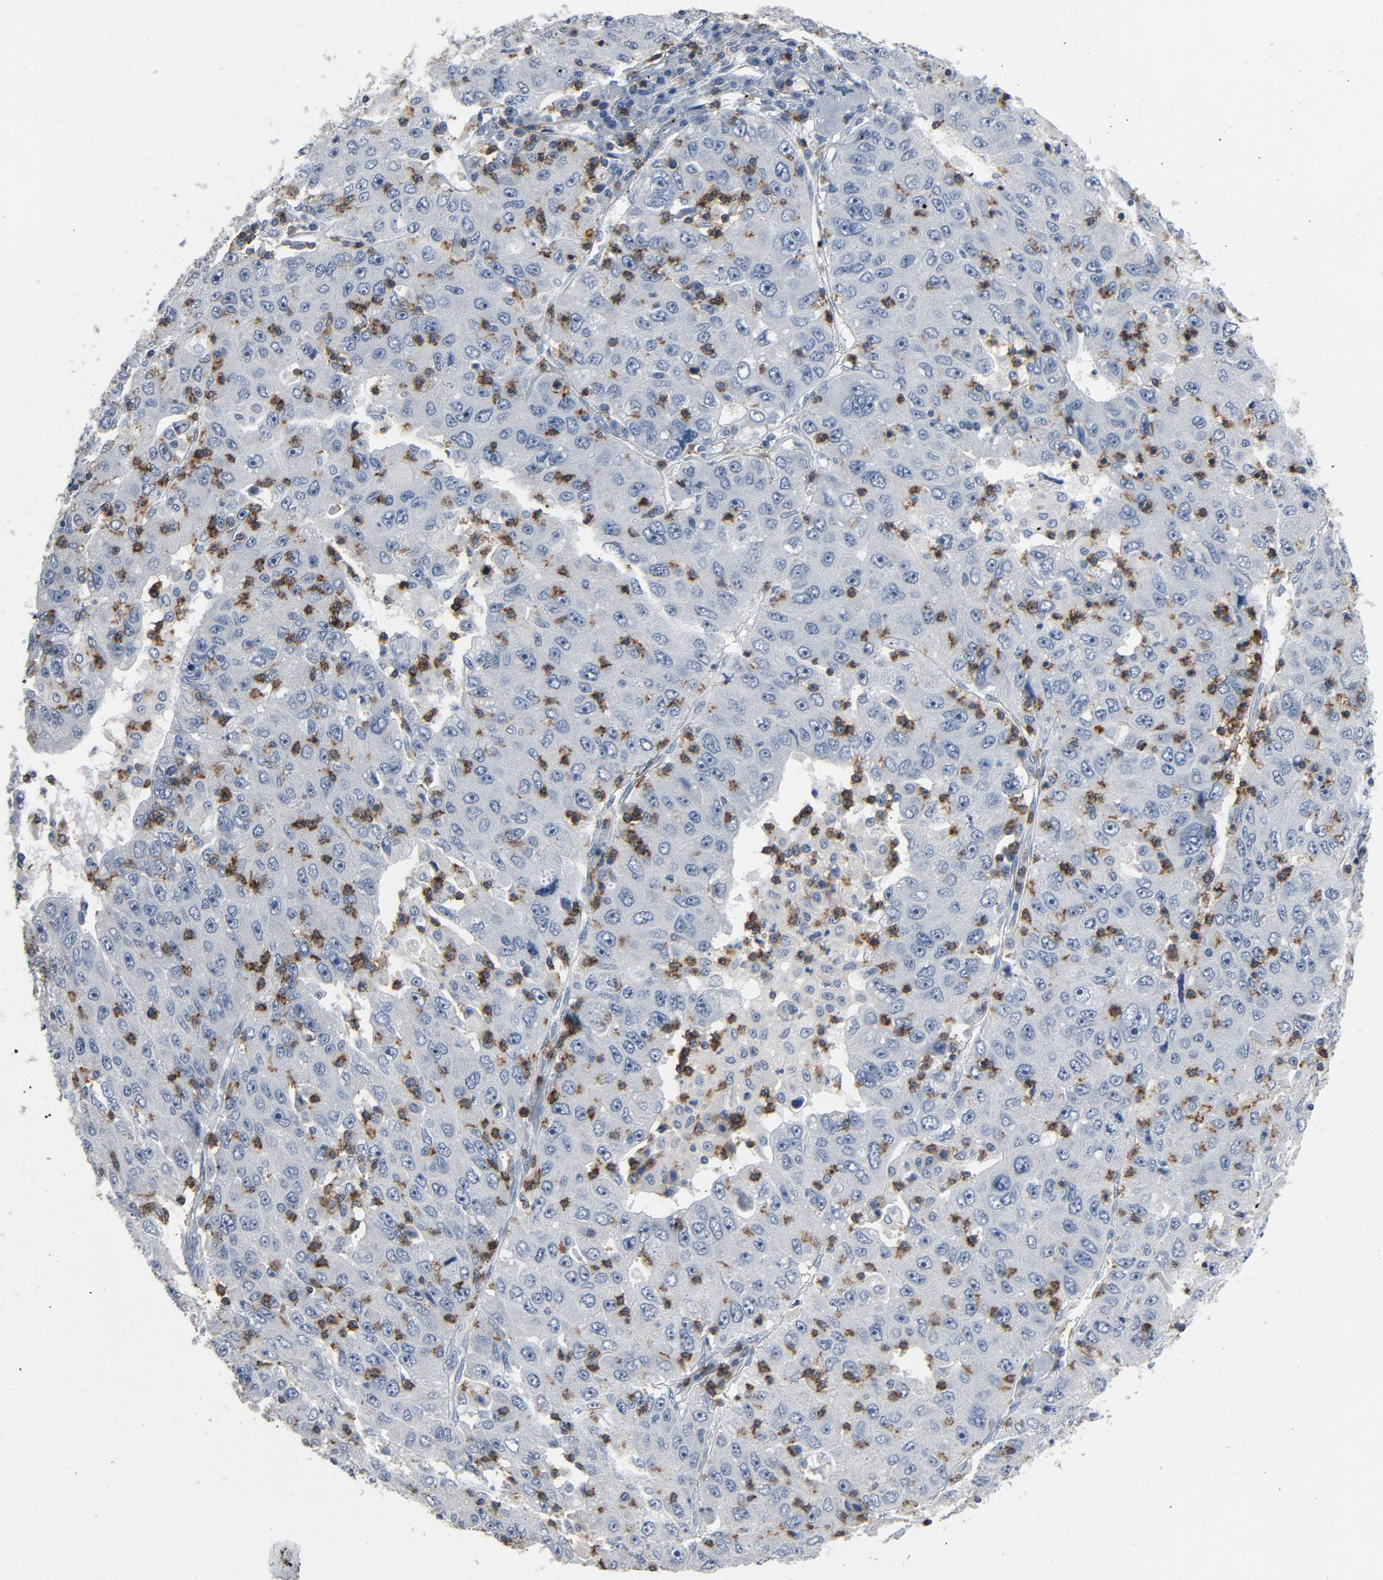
{"staining": {"intensity": "negative", "quantity": "none", "location": "none"}, "tissue": "liver cancer", "cell_type": "Tumor cells", "image_type": "cancer", "snomed": [{"axis": "morphology", "description": "Carcinoma, Hepatocellular, NOS"}, {"axis": "topography", "description": "Liver"}], "caption": "Immunohistochemical staining of liver cancer (hepatocellular carcinoma) reveals no significant expression in tumor cells. (Stains: DAB (3,3'-diaminobenzidine) immunohistochemistry with hematoxylin counter stain, Microscopy: brightfield microscopy at high magnification).", "gene": "LCK", "patient": {"sex": "male", "age": 49}}